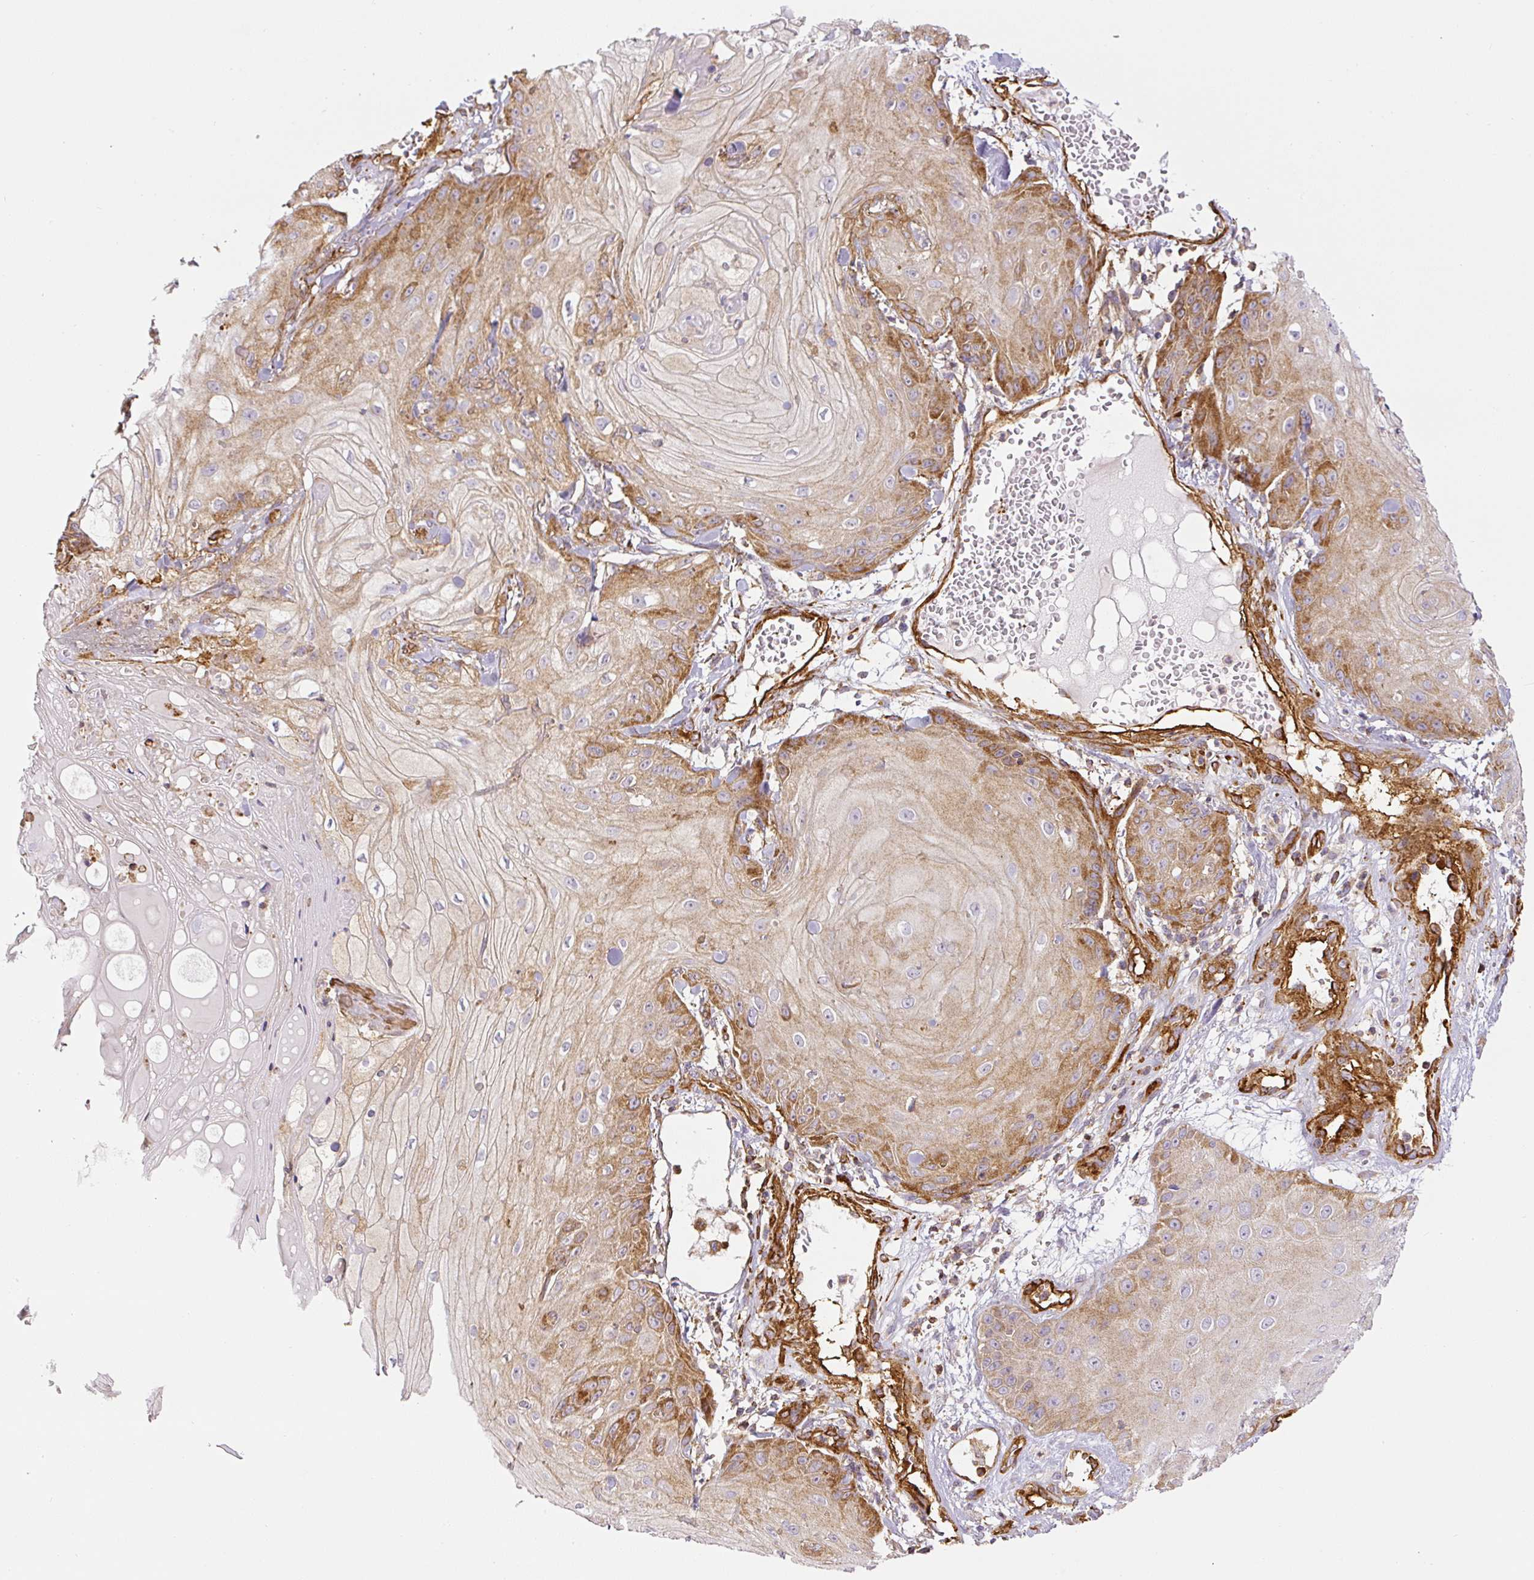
{"staining": {"intensity": "moderate", "quantity": "25%-75%", "location": "cytoplasmic/membranous"}, "tissue": "skin cancer", "cell_type": "Tumor cells", "image_type": "cancer", "snomed": [{"axis": "morphology", "description": "Squamous cell carcinoma, NOS"}, {"axis": "topography", "description": "Skin"}], "caption": "Tumor cells display medium levels of moderate cytoplasmic/membranous expression in about 25%-75% of cells in skin cancer. The protein is shown in brown color, while the nuclei are stained blue.", "gene": "MYL12A", "patient": {"sex": "male", "age": 74}}